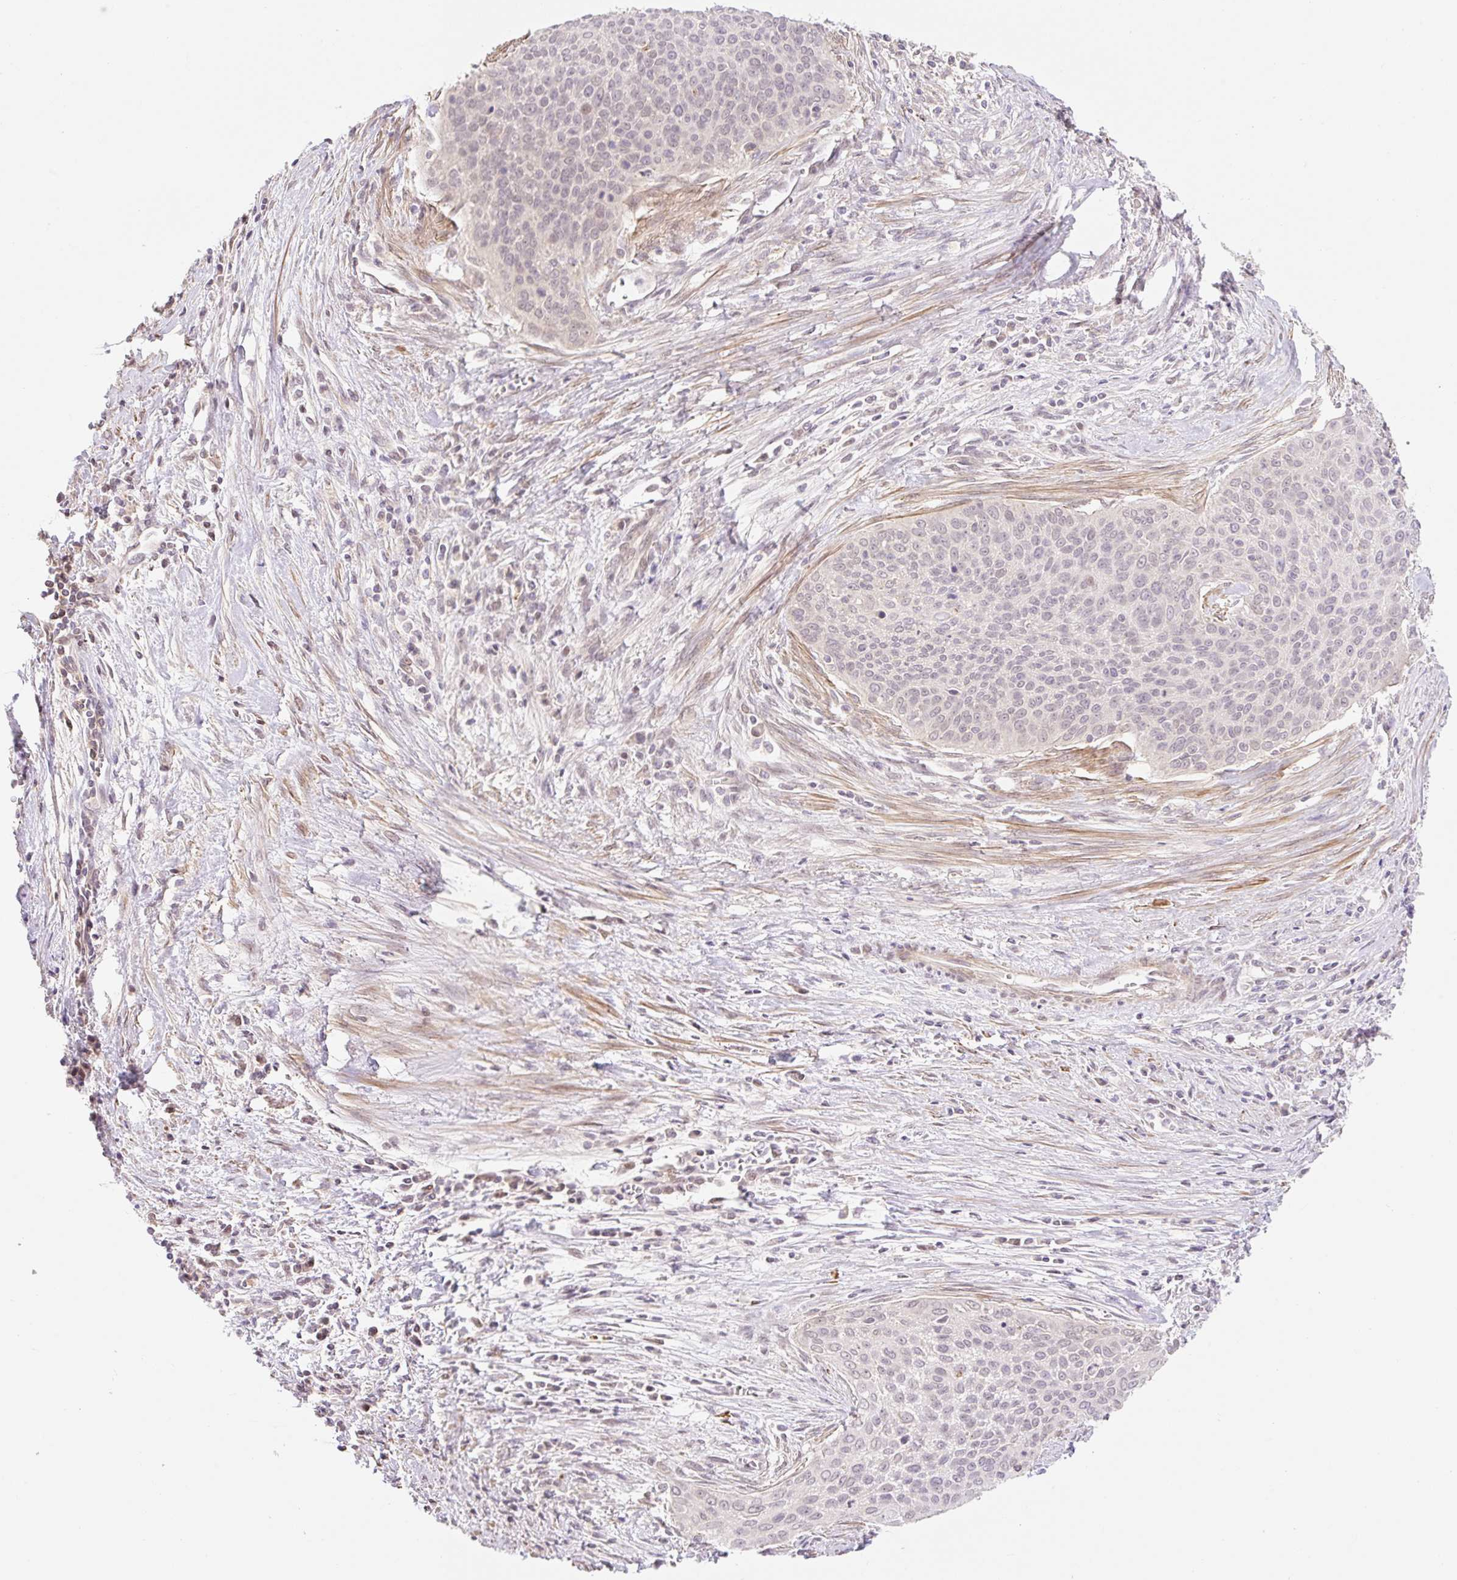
{"staining": {"intensity": "weak", "quantity": "<25%", "location": "nuclear"}, "tissue": "cervical cancer", "cell_type": "Tumor cells", "image_type": "cancer", "snomed": [{"axis": "morphology", "description": "Squamous cell carcinoma, NOS"}, {"axis": "topography", "description": "Cervix"}], "caption": "DAB (3,3'-diaminobenzidine) immunohistochemical staining of human cervical squamous cell carcinoma exhibits no significant staining in tumor cells.", "gene": "EMC10", "patient": {"sex": "female", "age": 55}}